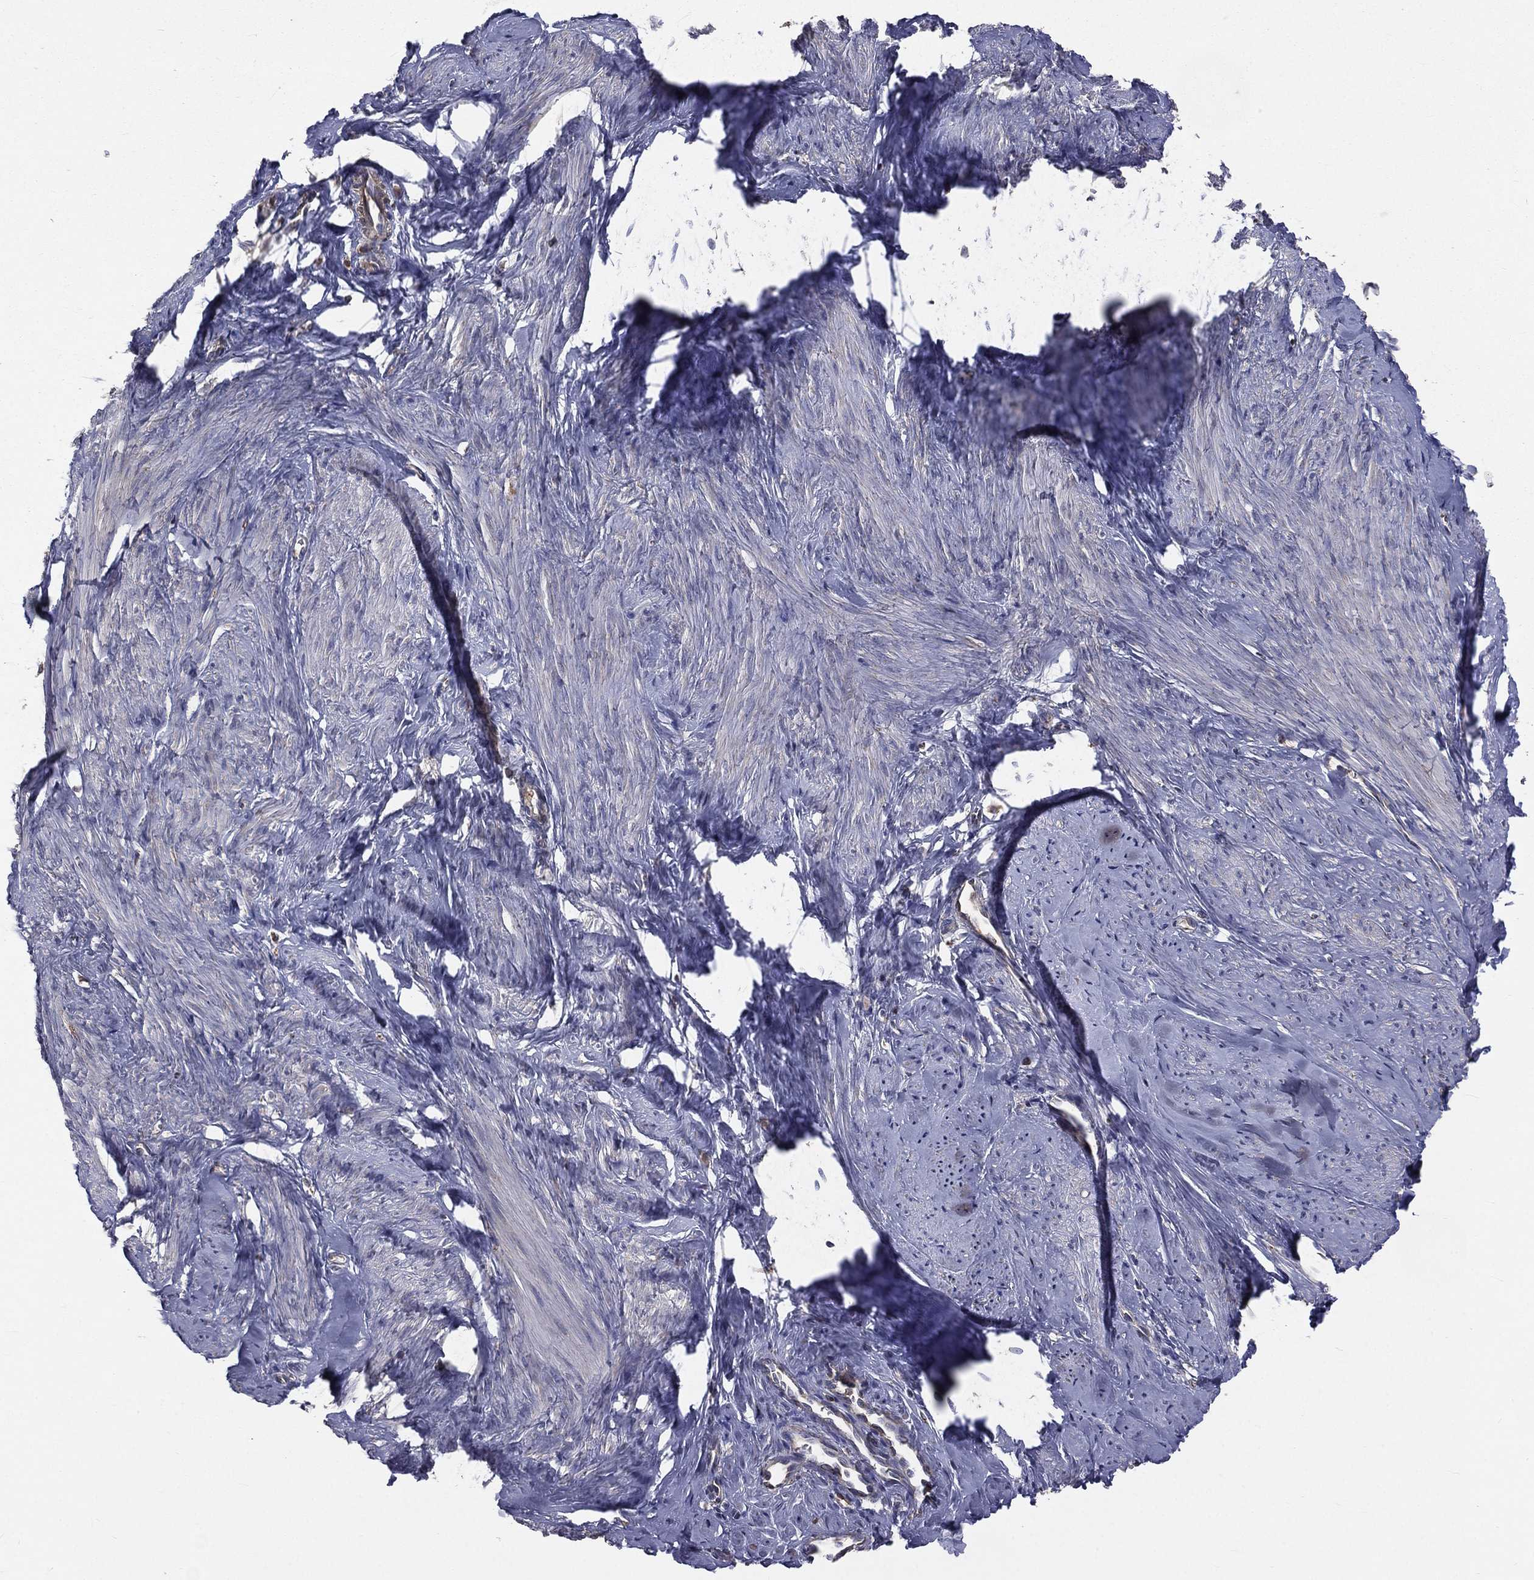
{"staining": {"intensity": "negative", "quantity": "none", "location": "none"}, "tissue": "smooth muscle", "cell_type": "Smooth muscle cells", "image_type": "normal", "snomed": [{"axis": "morphology", "description": "Normal tissue, NOS"}, {"axis": "topography", "description": "Smooth muscle"}], "caption": "The immunohistochemistry micrograph has no significant positivity in smooth muscle cells of smooth muscle. (Immunohistochemistry, brightfield microscopy, high magnification).", "gene": "GPD1", "patient": {"sex": "female", "age": 48}}